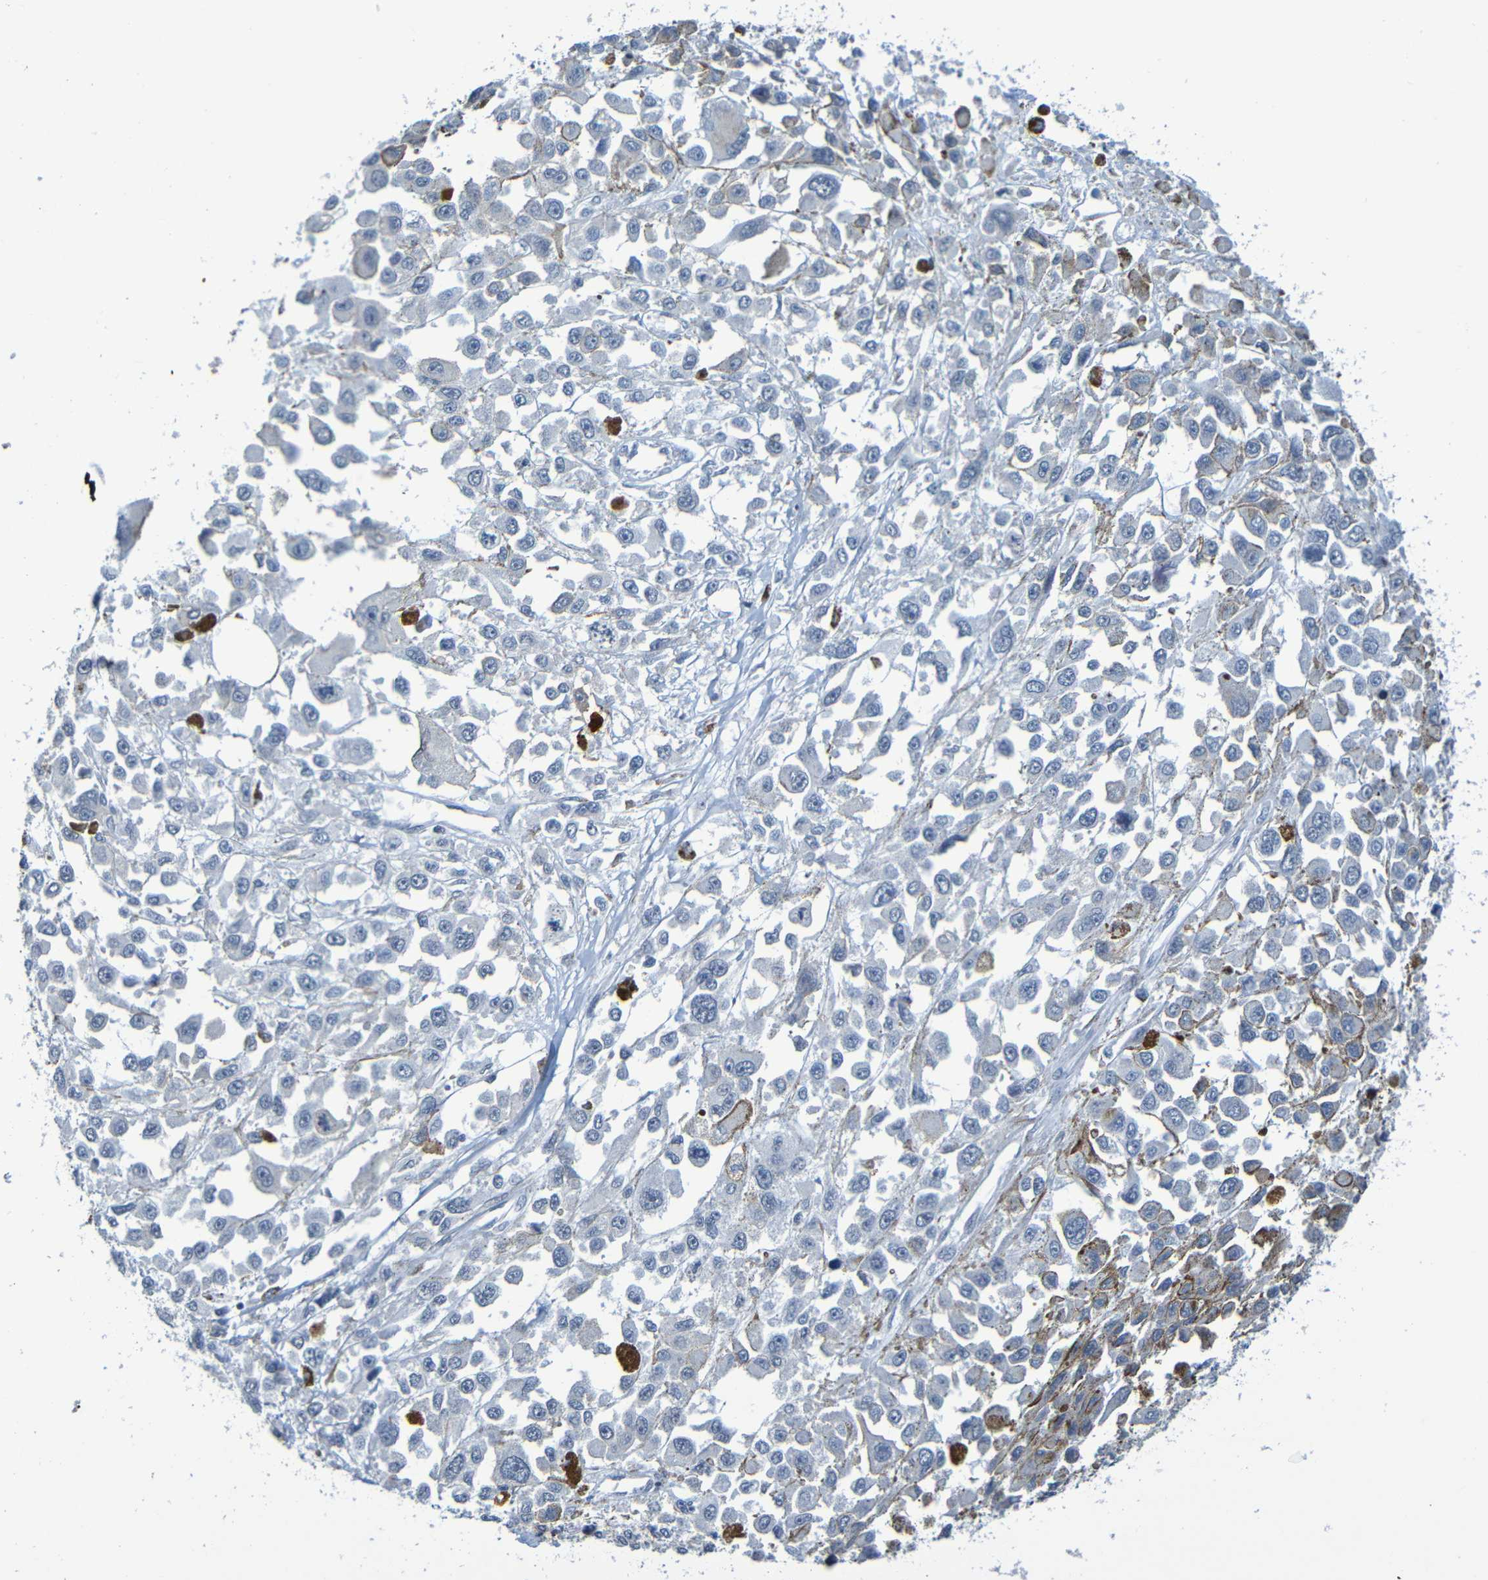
{"staining": {"intensity": "negative", "quantity": "none", "location": "none"}, "tissue": "melanoma", "cell_type": "Tumor cells", "image_type": "cancer", "snomed": [{"axis": "morphology", "description": "Malignant melanoma, Metastatic site"}, {"axis": "topography", "description": "Lymph node"}], "caption": "IHC of human malignant melanoma (metastatic site) demonstrates no expression in tumor cells.", "gene": "C3AR1", "patient": {"sex": "male", "age": 59}}